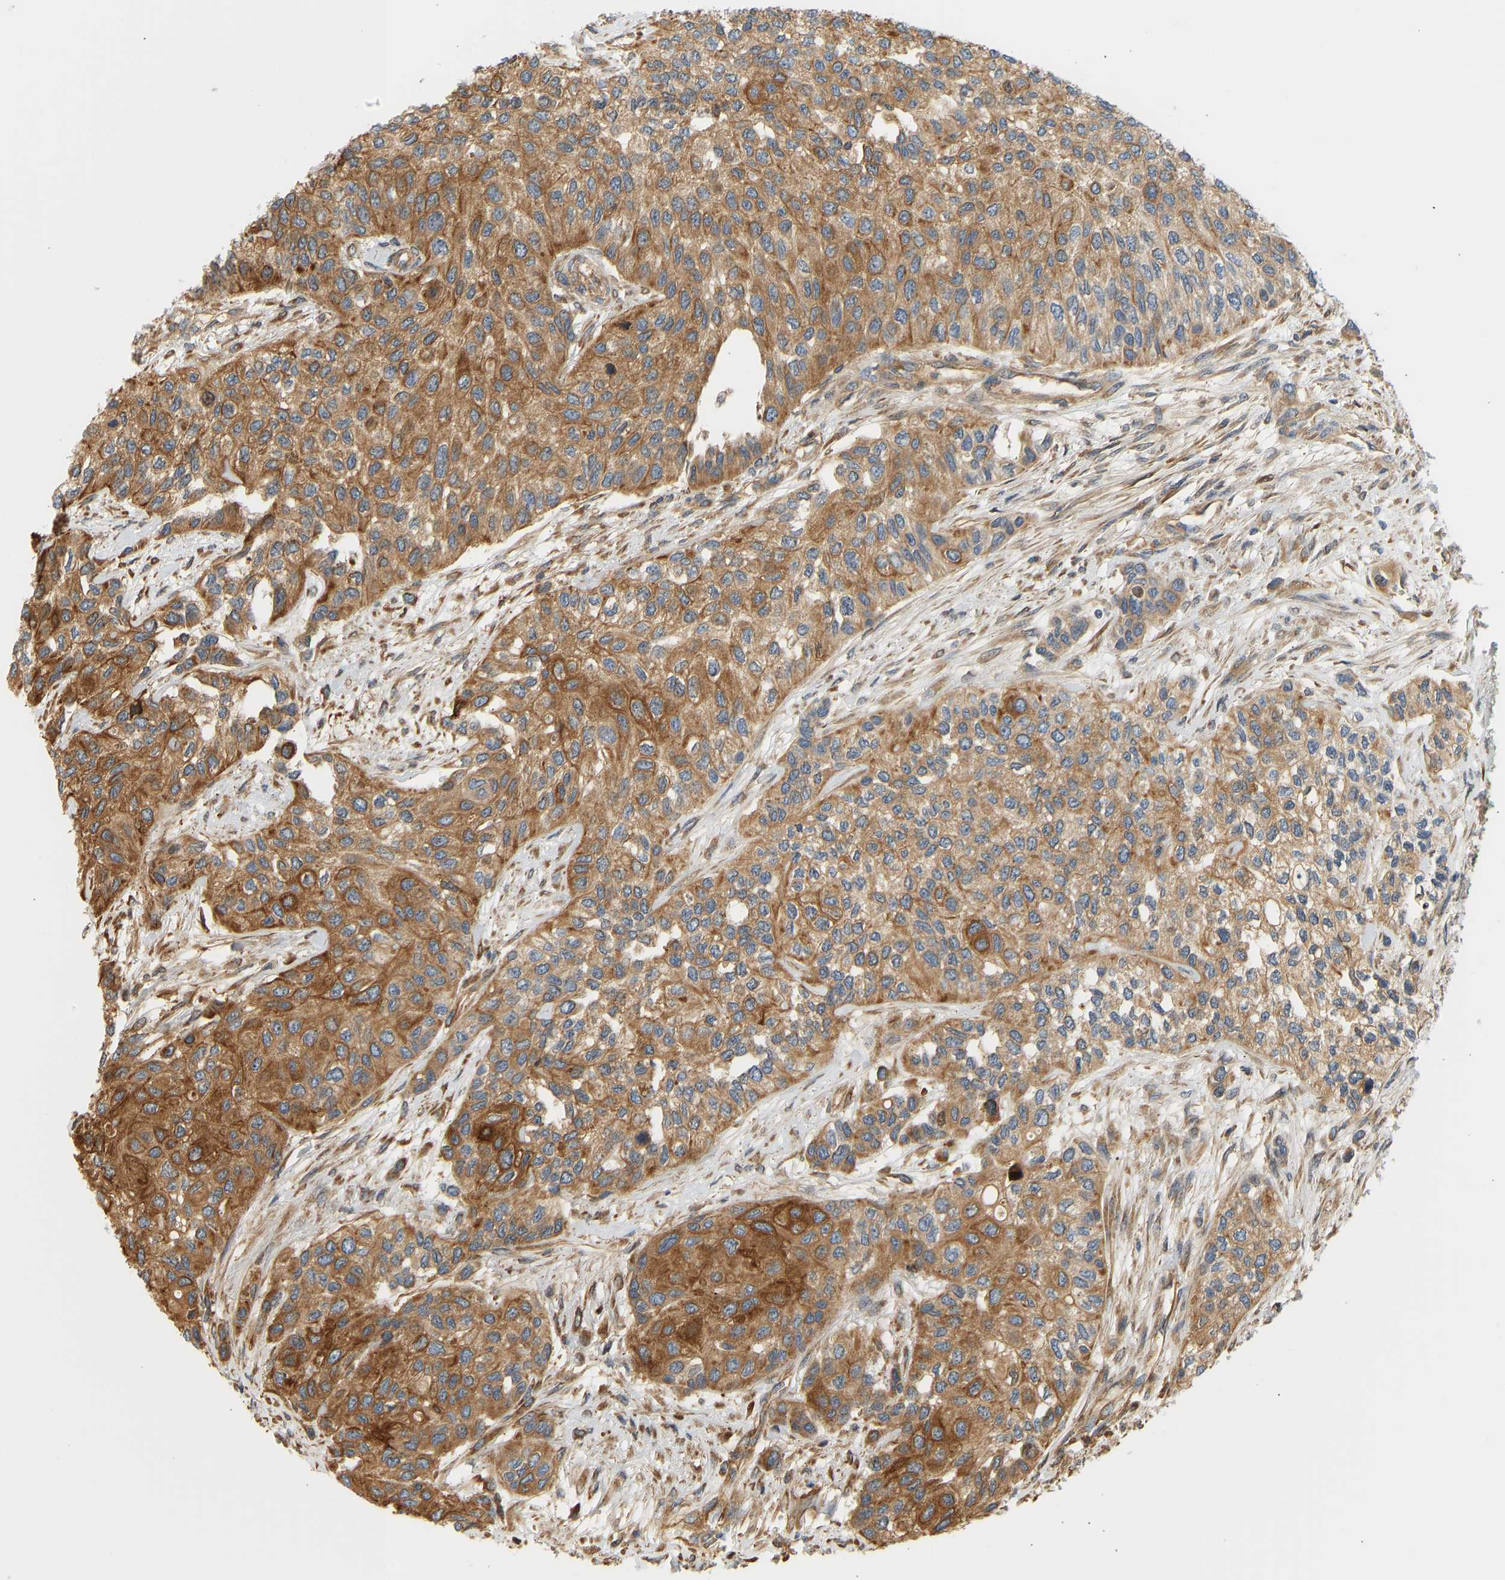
{"staining": {"intensity": "moderate", "quantity": ">75%", "location": "cytoplasmic/membranous"}, "tissue": "urothelial cancer", "cell_type": "Tumor cells", "image_type": "cancer", "snomed": [{"axis": "morphology", "description": "Urothelial carcinoma, High grade"}, {"axis": "topography", "description": "Urinary bladder"}], "caption": "Protein staining of high-grade urothelial carcinoma tissue reveals moderate cytoplasmic/membranous staining in approximately >75% of tumor cells. (DAB = brown stain, brightfield microscopy at high magnification).", "gene": "CEP57", "patient": {"sex": "female", "age": 56}}